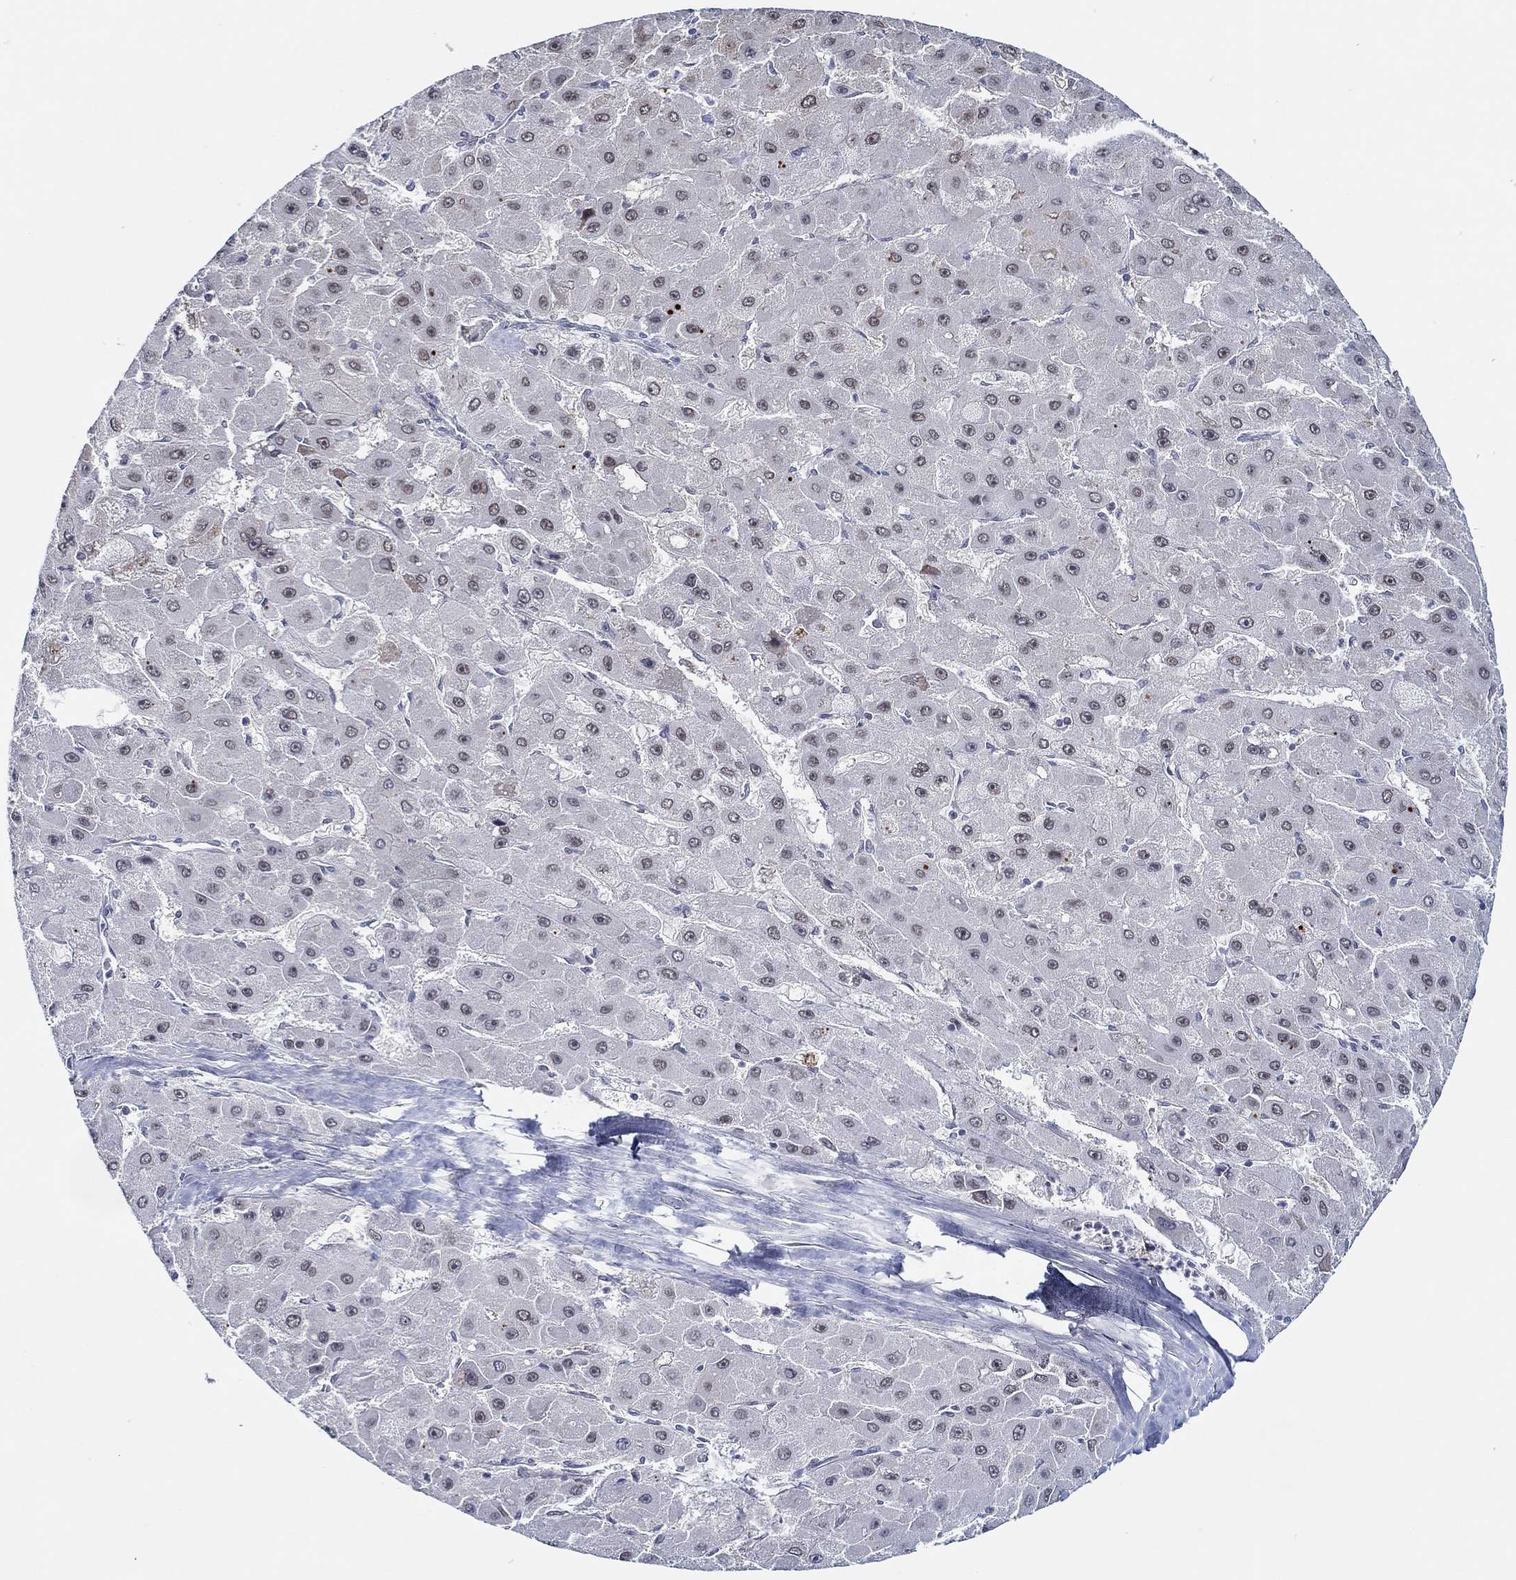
{"staining": {"intensity": "weak", "quantity": "25%-75%", "location": "nuclear"}, "tissue": "liver cancer", "cell_type": "Tumor cells", "image_type": "cancer", "snomed": [{"axis": "morphology", "description": "Carcinoma, Hepatocellular, NOS"}, {"axis": "topography", "description": "Liver"}], "caption": "A brown stain shows weak nuclear positivity of a protein in hepatocellular carcinoma (liver) tumor cells.", "gene": "SLC34A1", "patient": {"sex": "female", "age": 25}}